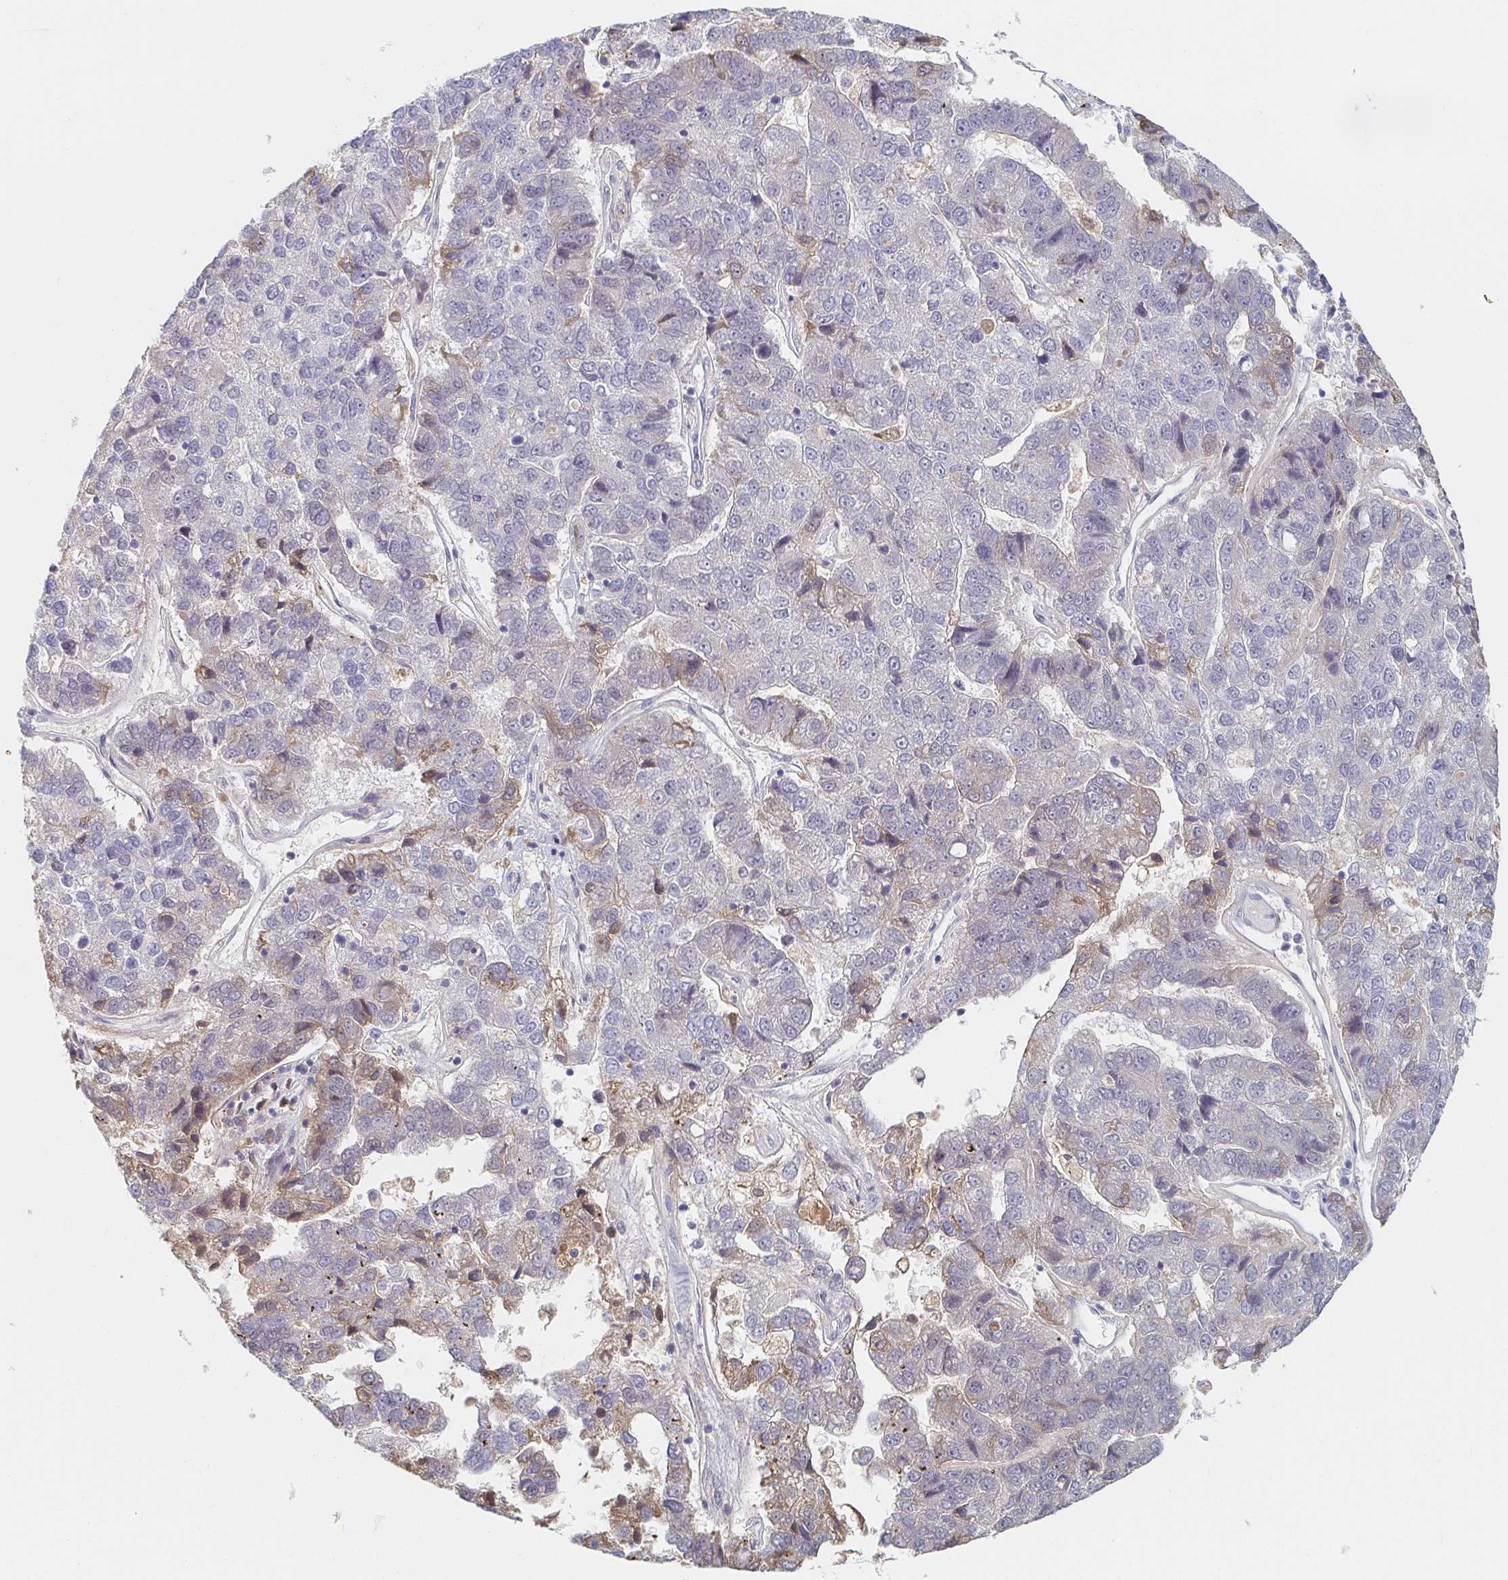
{"staining": {"intensity": "weak", "quantity": "<25%", "location": "cytoplasmic/membranous"}, "tissue": "pancreatic cancer", "cell_type": "Tumor cells", "image_type": "cancer", "snomed": [{"axis": "morphology", "description": "Adenocarcinoma, NOS"}, {"axis": "topography", "description": "Pancreas"}], "caption": "High power microscopy histopathology image of an immunohistochemistry (IHC) image of pancreatic cancer (adenocarcinoma), revealing no significant staining in tumor cells.", "gene": "NME9", "patient": {"sex": "female", "age": 61}}